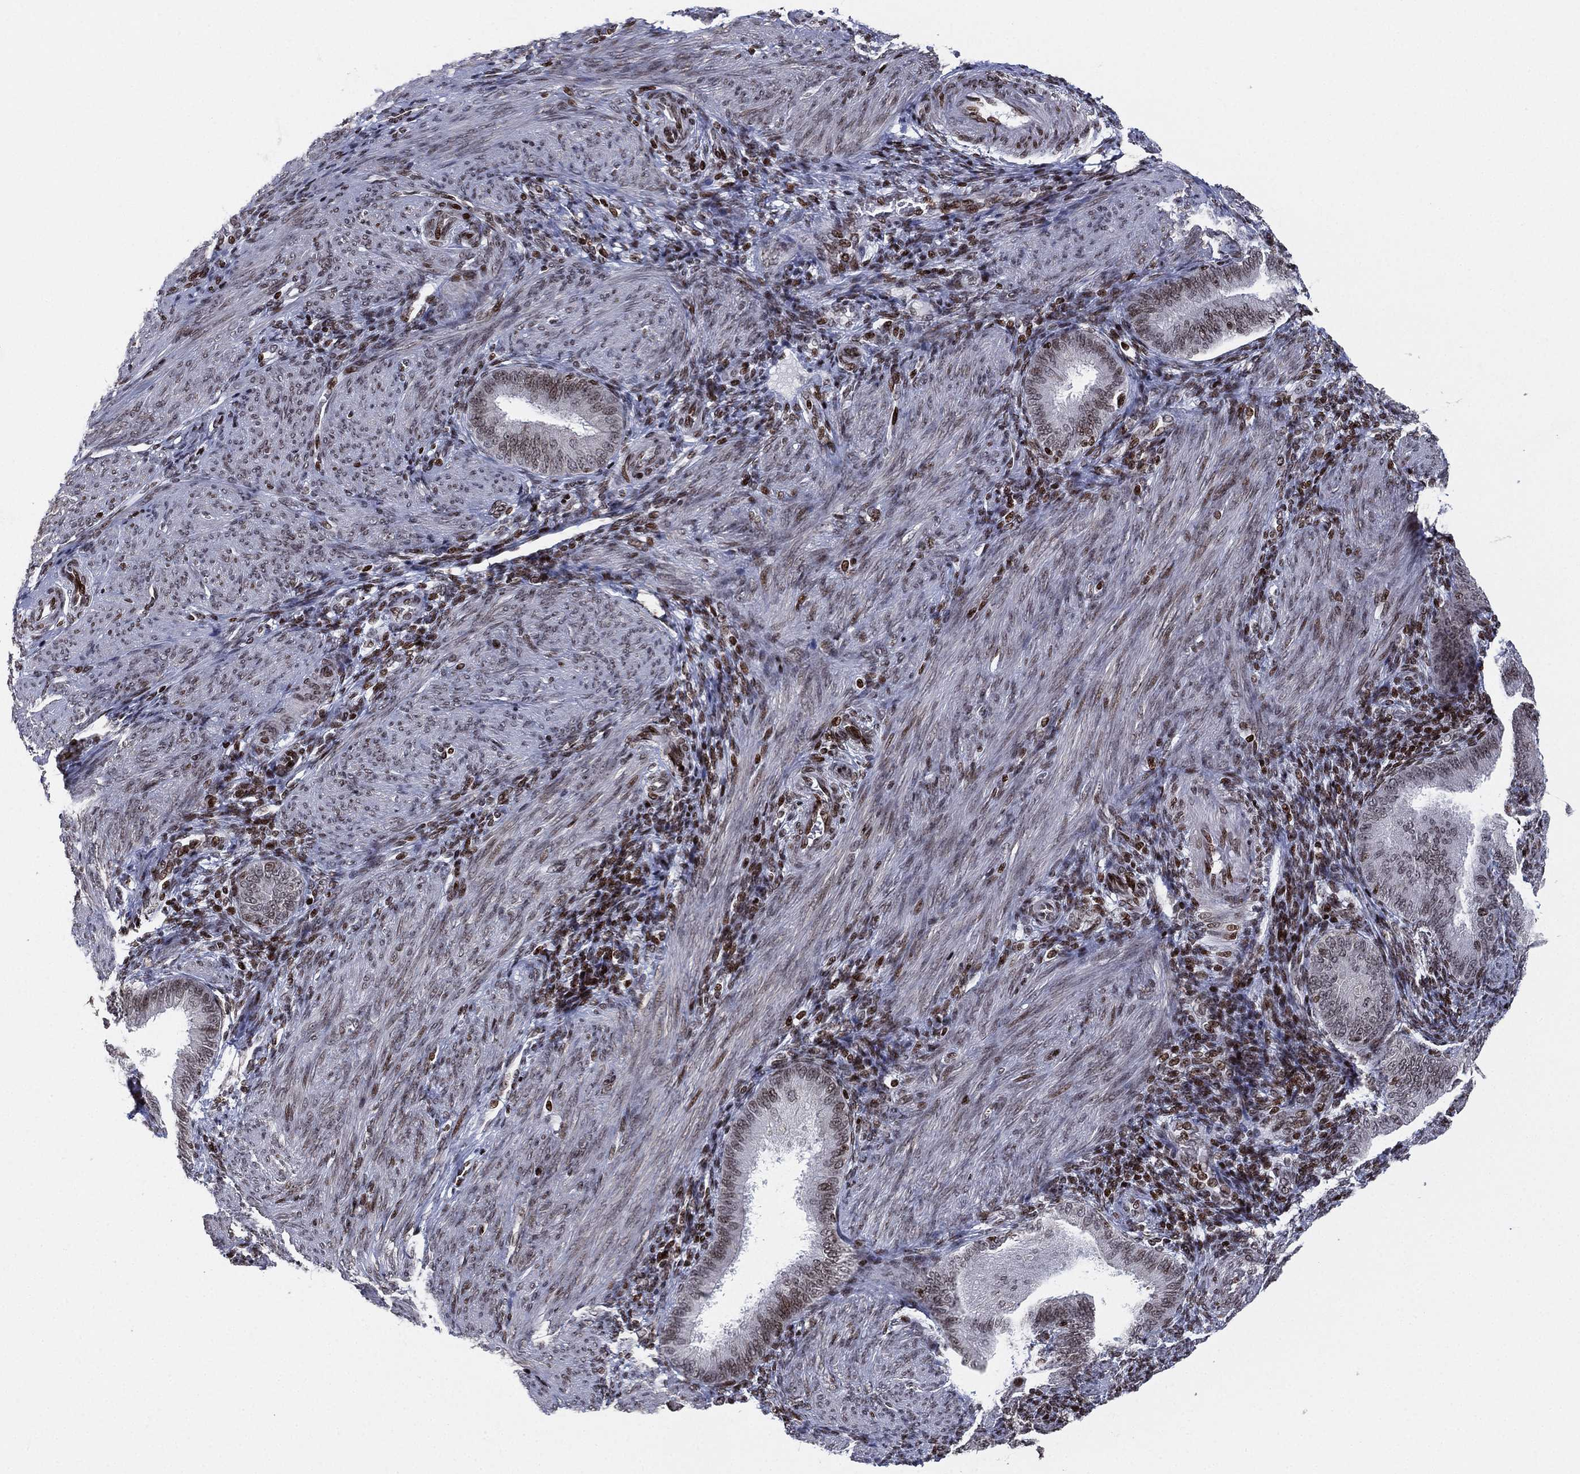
{"staining": {"intensity": "strong", "quantity": "25%-75%", "location": "nuclear"}, "tissue": "endometrium", "cell_type": "Cells in endometrial stroma", "image_type": "normal", "snomed": [{"axis": "morphology", "description": "Normal tissue, NOS"}, {"axis": "topography", "description": "Endometrium"}], "caption": "Protein analysis of benign endometrium shows strong nuclear staining in approximately 25%-75% of cells in endometrial stroma. The protein is shown in brown color, while the nuclei are stained blue.", "gene": "MFSD14A", "patient": {"sex": "female", "age": 39}}